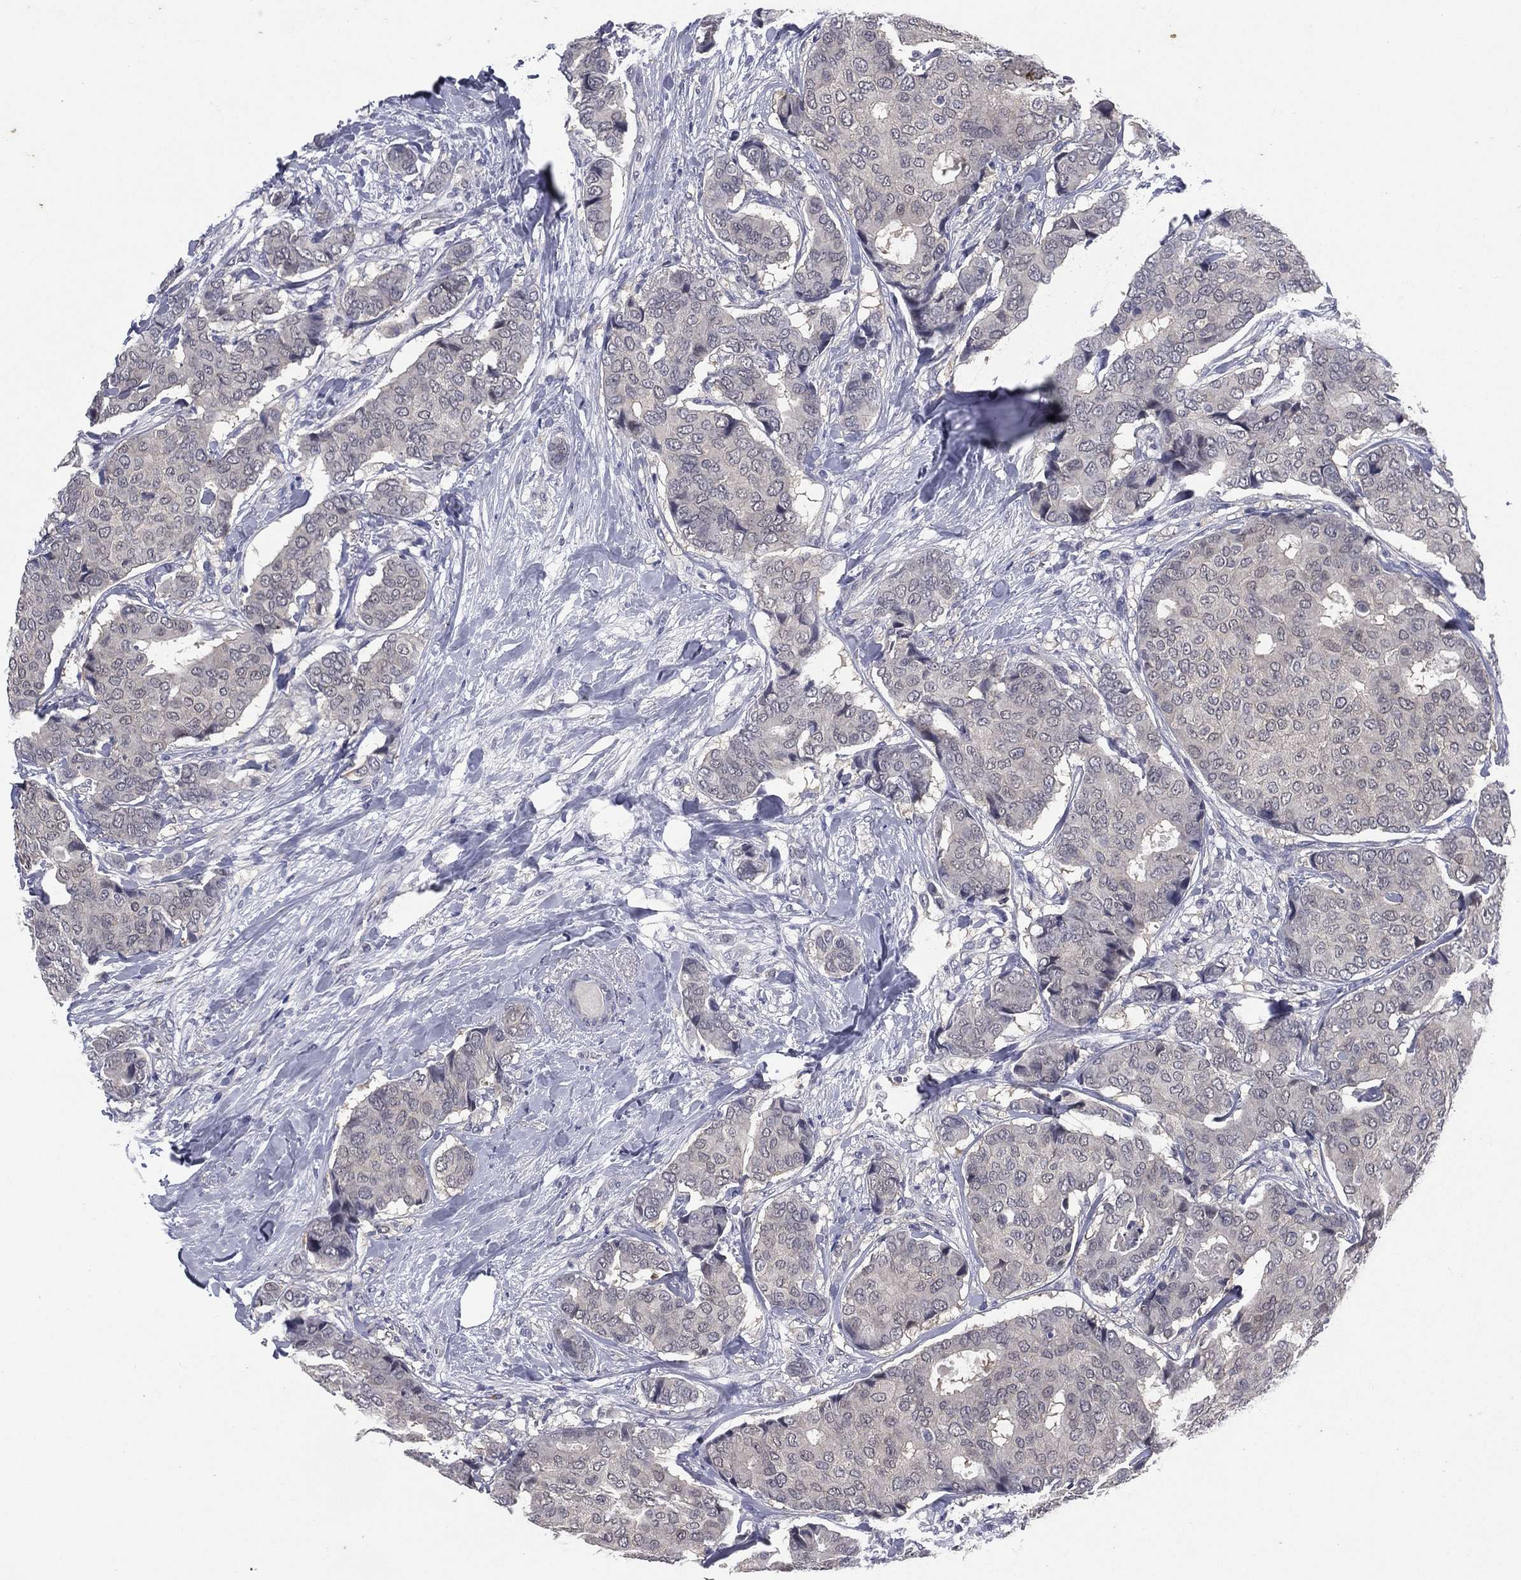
{"staining": {"intensity": "negative", "quantity": "none", "location": "none"}, "tissue": "breast cancer", "cell_type": "Tumor cells", "image_type": "cancer", "snomed": [{"axis": "morphology", "description": "Duct carcinoma"}, {"axis": "topography", "description": "Breast"}], "caption": "A micrograph of breast cancer stained for a protein shows no brown staining in tumor cells.", "gene": "IFT27", "patient": {"sex": "female", "age": 75}}